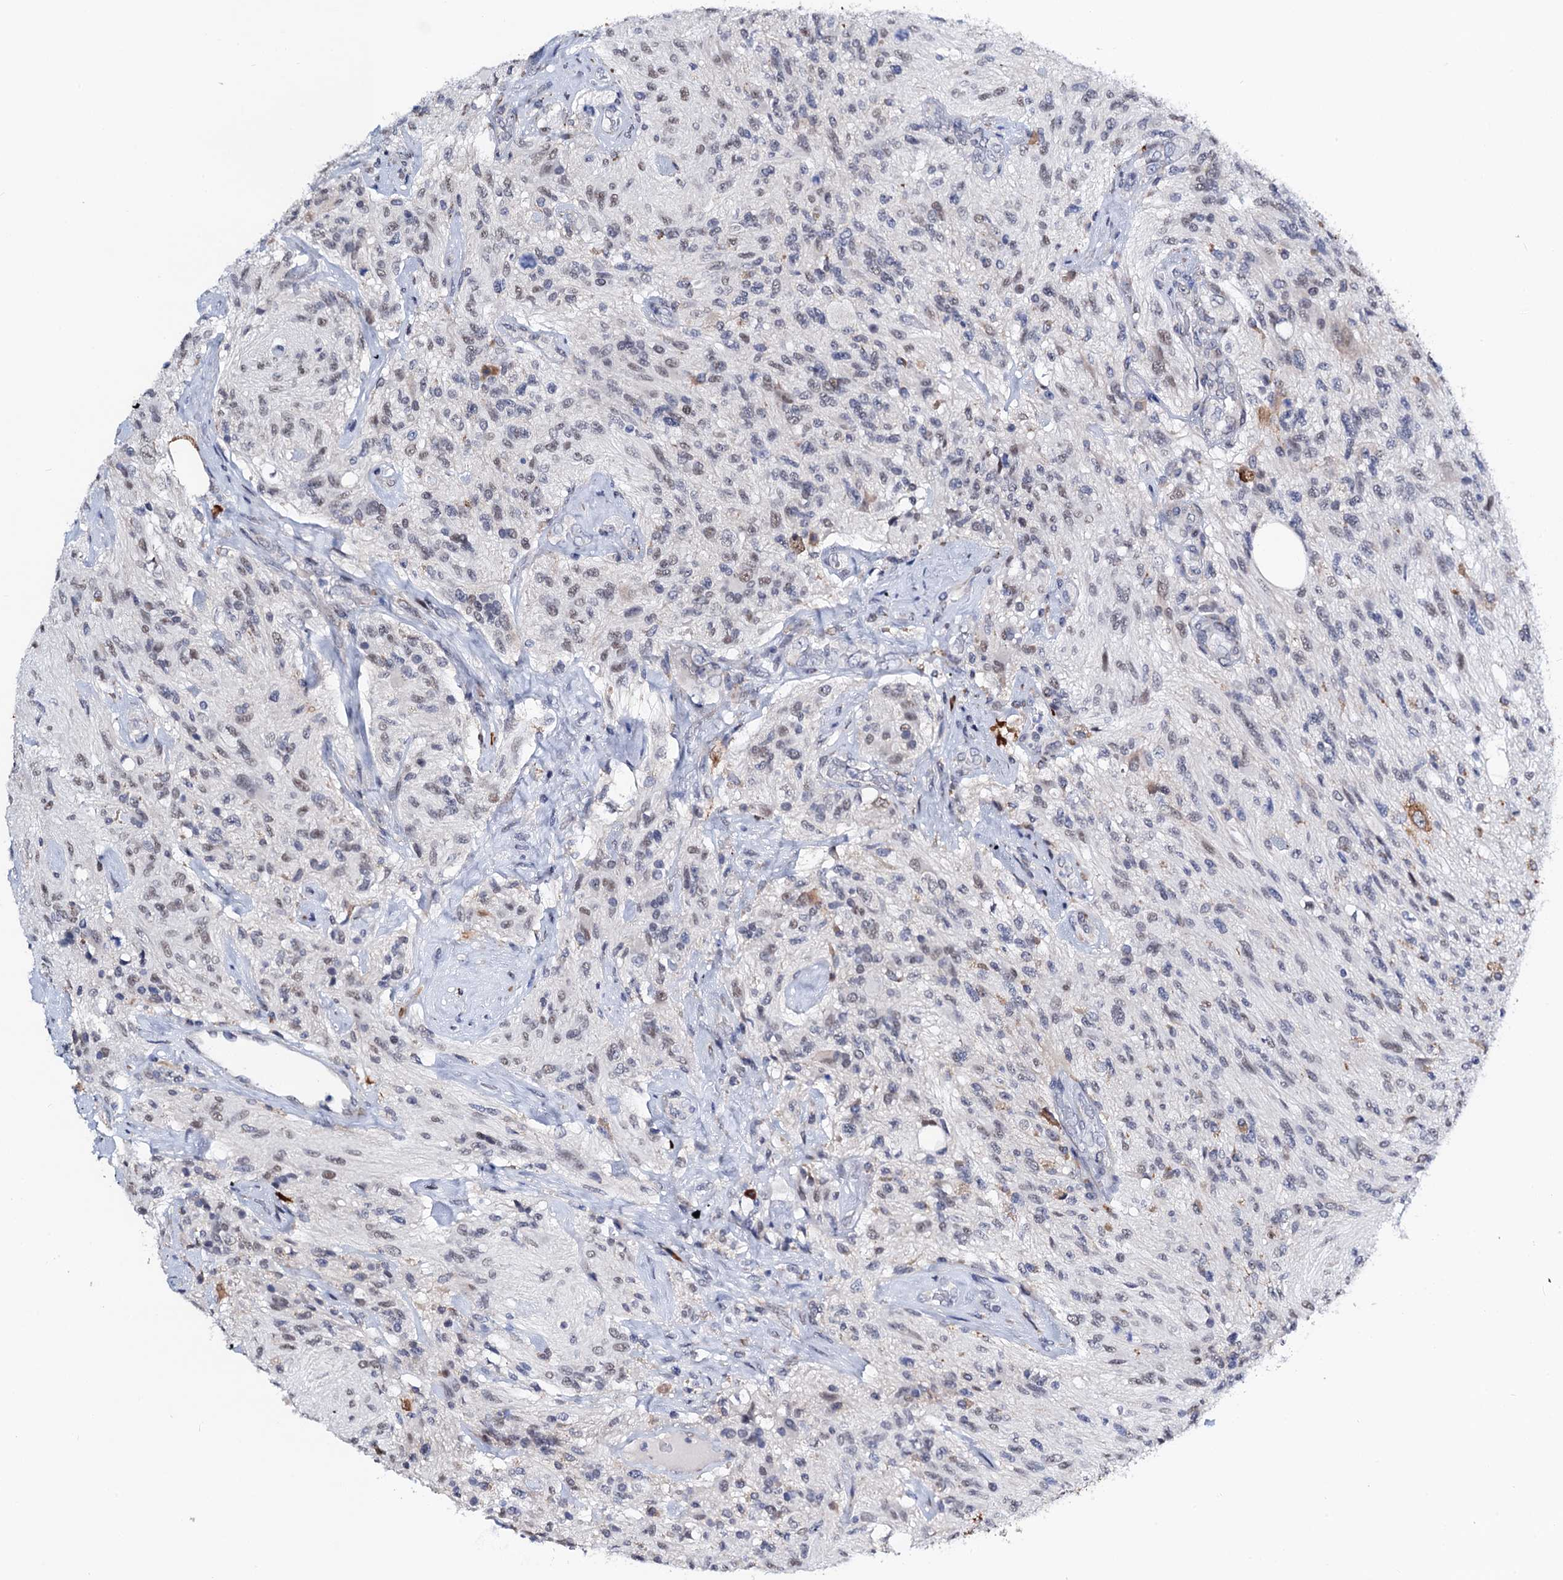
{"staining": {"intensity": "weak", "quantity": "25%-75%", "location": "nuclear"}, "tissue": "glioma", "cell_type": "Tumor cells", "image_type": "cancer", "snomed": [{"axis": "morphology", "description": "Glioma, malignant, High grade"}, {"axis": "topography", "description": "Brain"}], "caption": "Tumor cells demonstrate weak nuclear staining in approximately 25%-75% of cells in glioma.", "gene": "SLC7A10", "patient": {"sex": "male", "age": 56}}